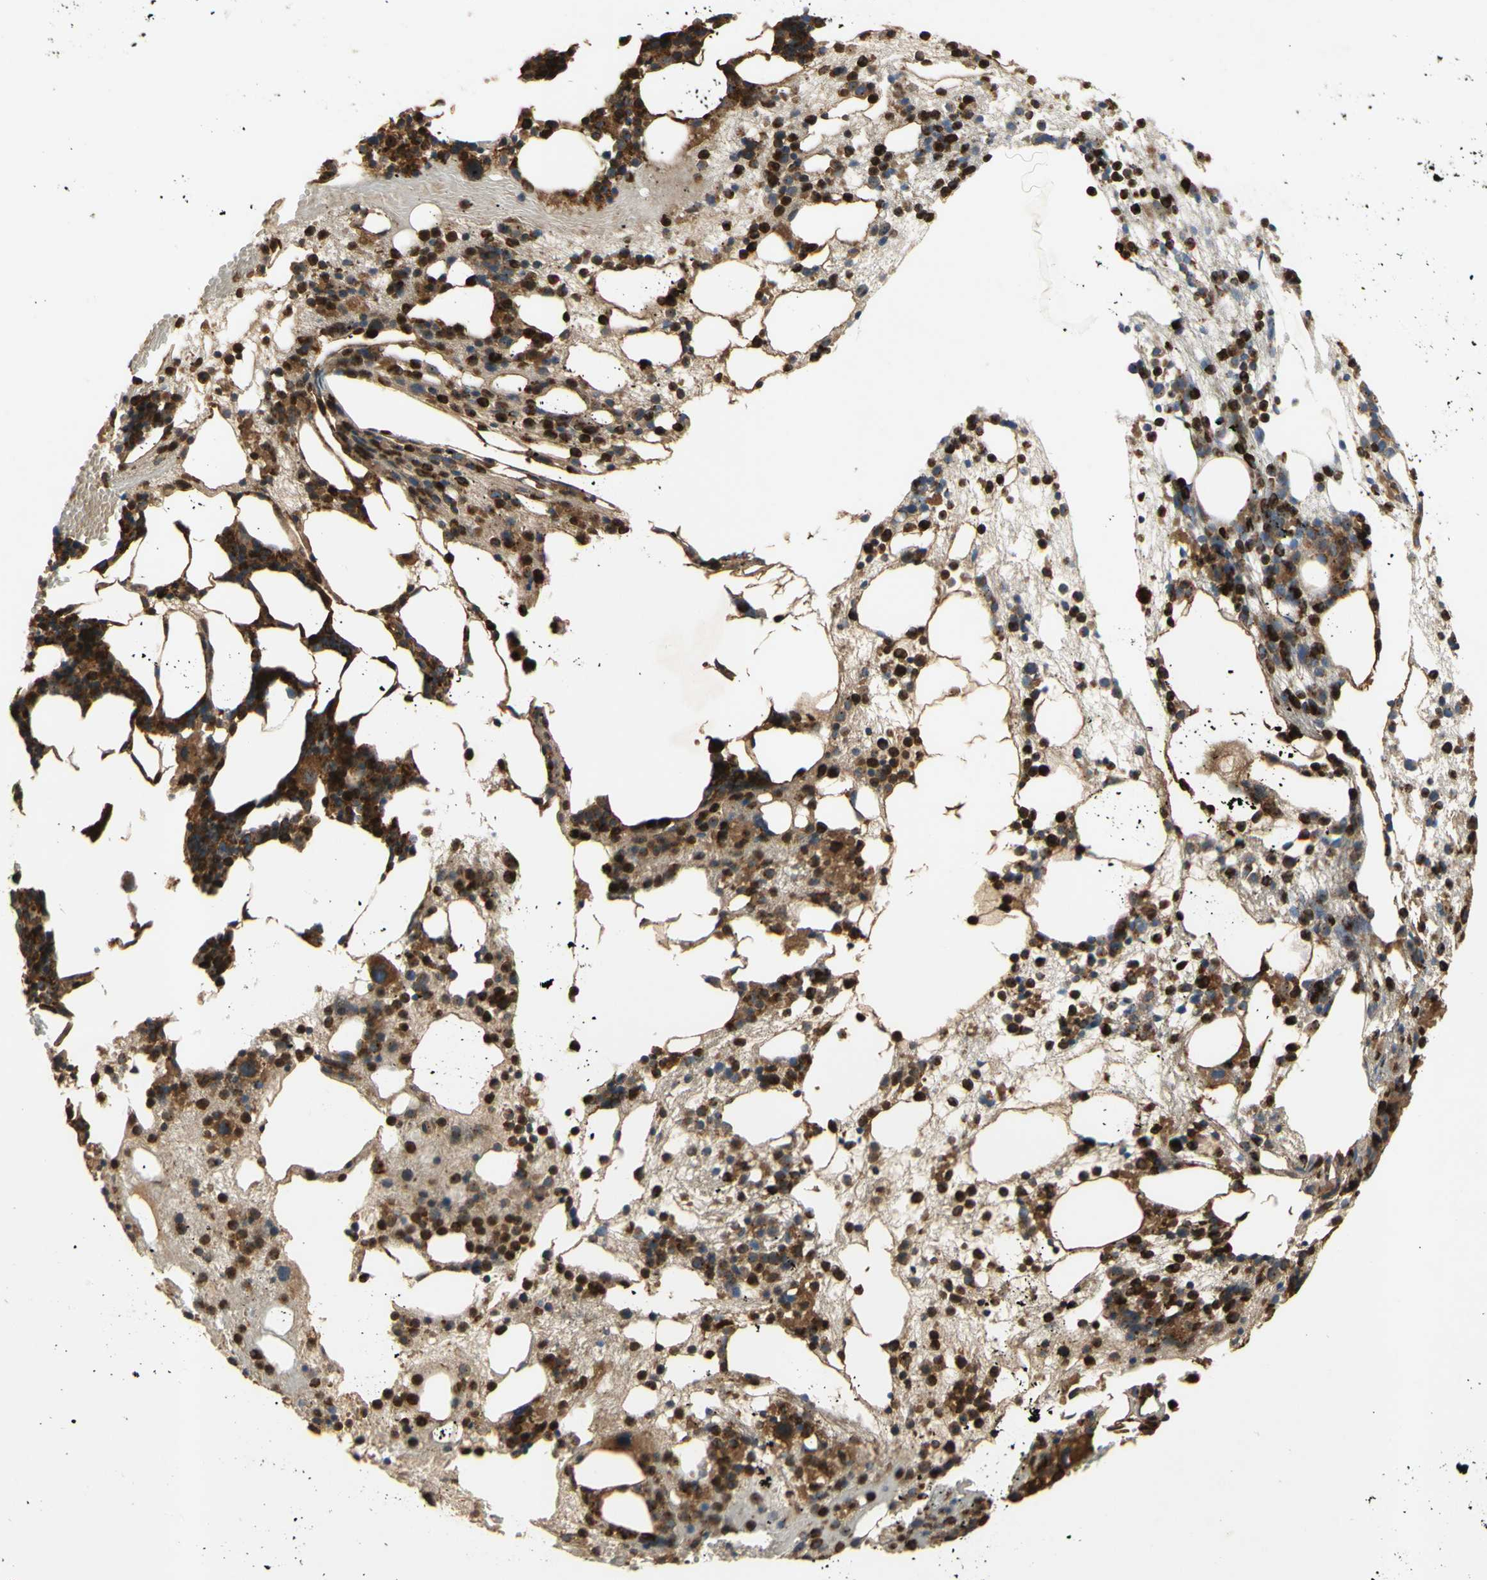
{"staining": {"intensity": "strong", "quantity": "25%-75%", "location": "cytoplasmic/membranous"}, "tissue": "bone marrow", "cell_type": "Hematopoietic cells", "image_type": "normal", "snomed": [{"axis": "morphology", "description": "Normal tissue, NOS"}, {"axis": "morphology", "description": "Inflammation, NOS"}, {"axis": "topography", "description": "Bone marrow"}], "caption": "Immunohistochemistry (DAB (3,3'-diaminobenzidine)) staining of normal human bone marrow reveals strong cytoplasmic/membranous protein positivity in approximately 25%-75% of hematopoietic cells. (Brightfield microscopy of DAB IHC at high magnification).", "gene": "TUBG2", "patient": {"sex": "female", "age": 79}}